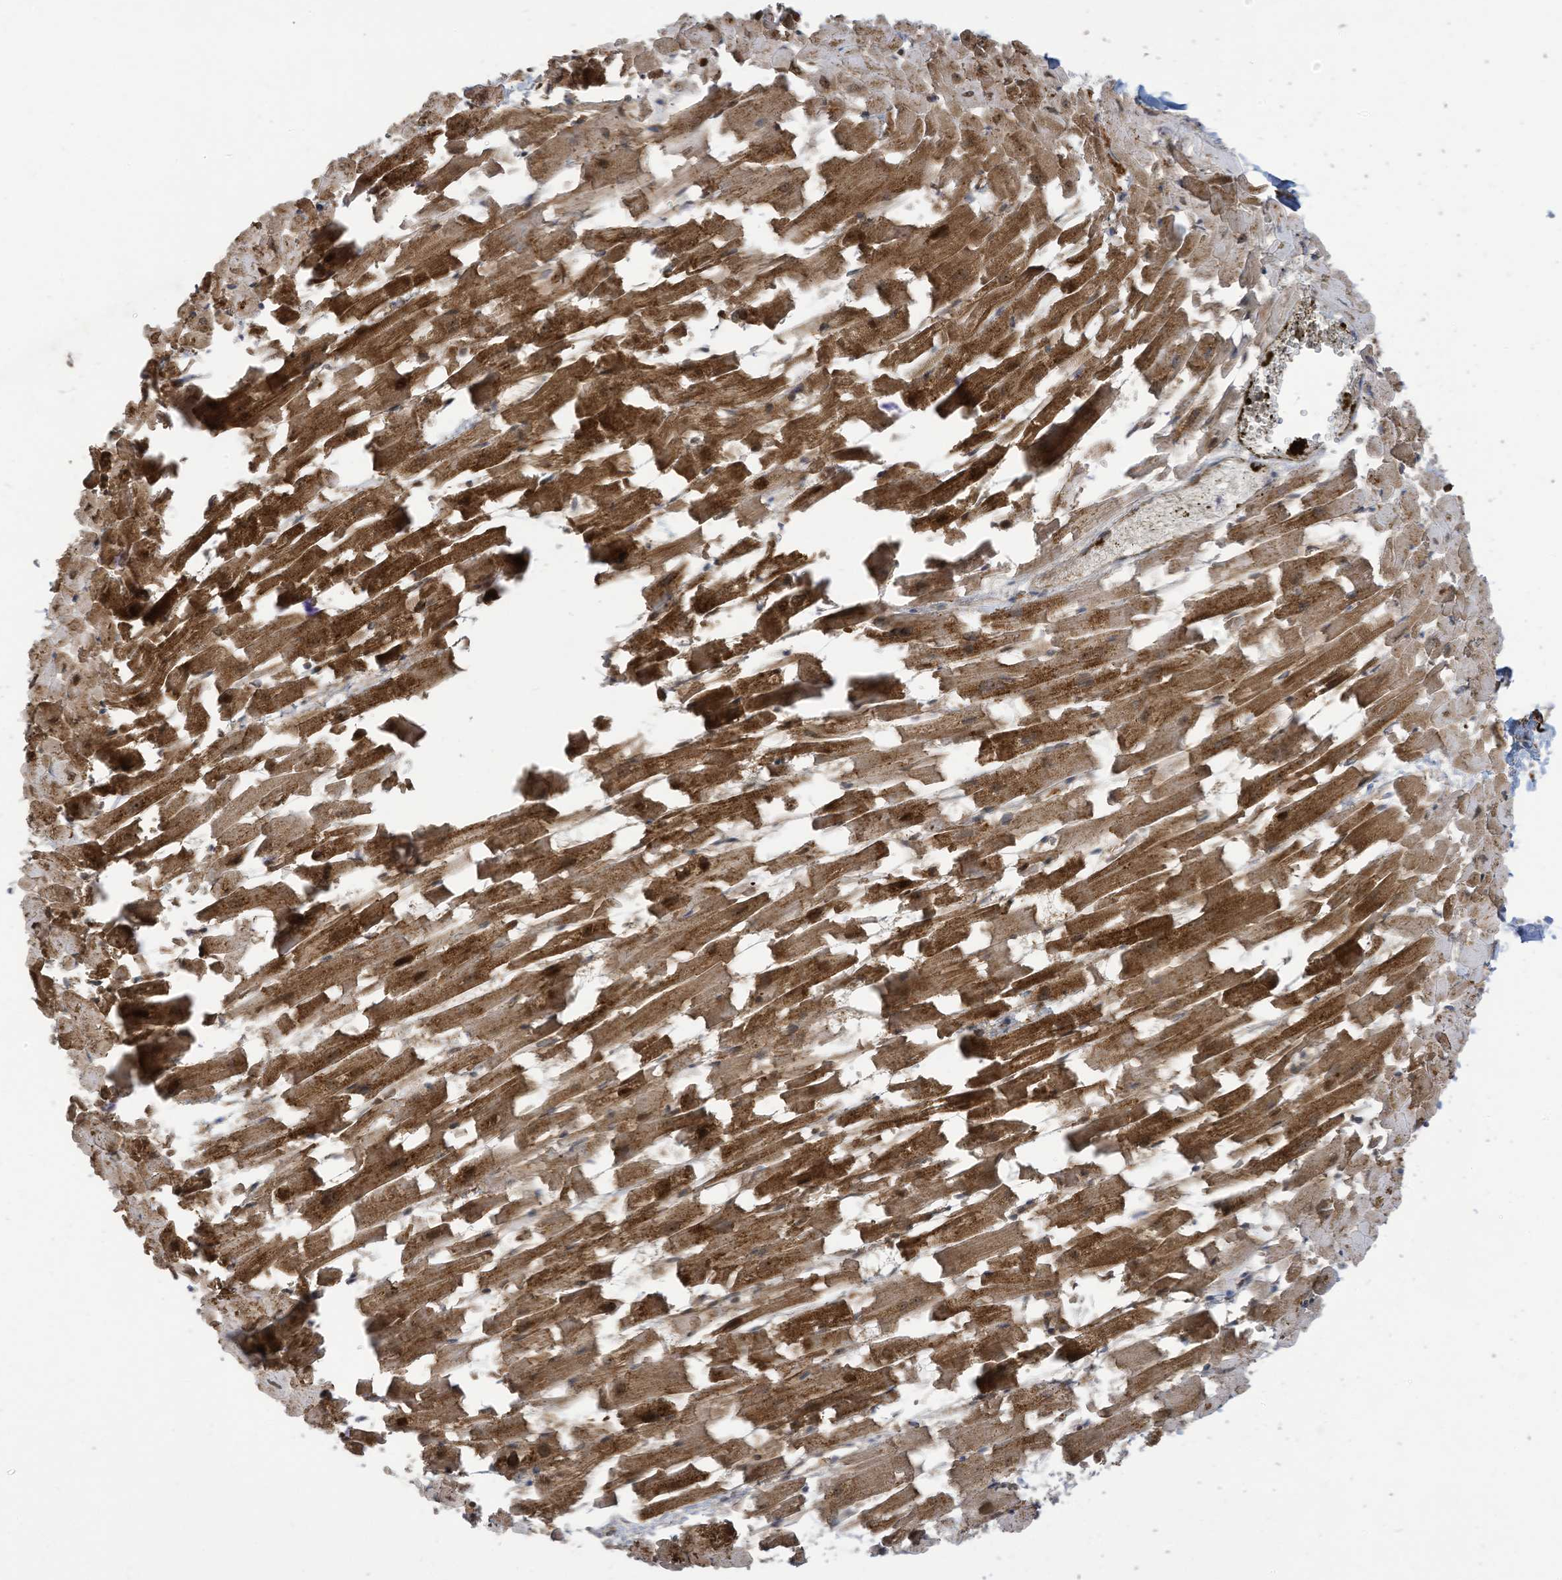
{"staining": {"intensity": "strong", "quantity": ">75%", "location": "cytoplasmic/membranous"}, "tissue": "heart muscle", "cell_type": "Cardiomyocytes", "image_type": "normal", "snomed": [{"axis": "morphology", "description": "Normal tissue, NOS"}, {"axis": "topography", "description": "Heart"}], "caption": "Strong cytoplasmic/membranous positivity is appreciated in approximately >75% of cardiomyocytes in normal heart muscle. (Brightfield microscopy of DAB IHC at high magnification).", "gene": "COX10", "patient": {"sex": "female", "age": 64}}